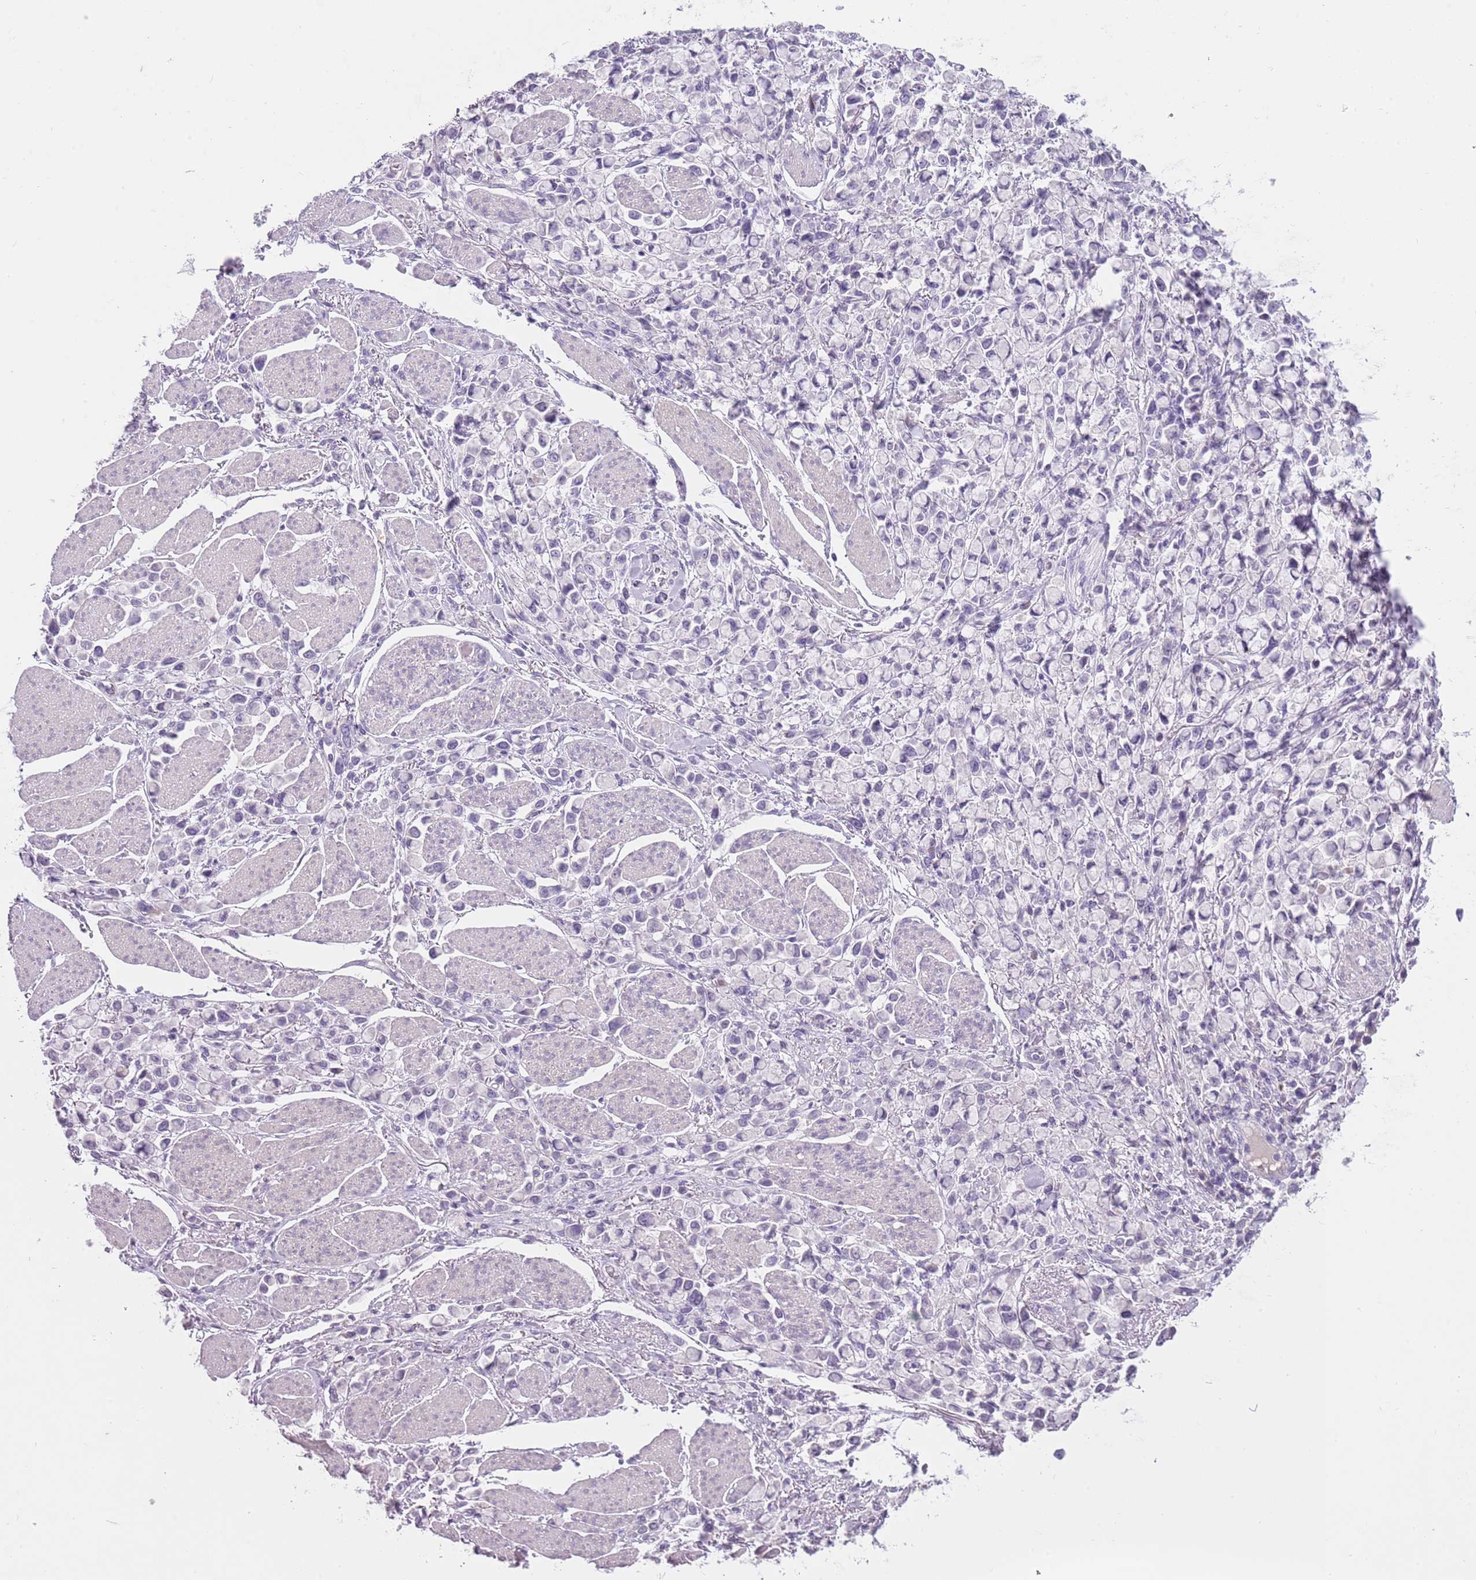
{"staining": {"intensity": "negative", "quantity": "none", "location": "none"}, "tissue": "stomach cancer", "cell_type": "Tumor cells", "image_type": "cancer", "snomed": [{"axis": "morphology", "description": "Adenocarcinoma, NOS"}, {"axis": "topography", "description": "Stomach"}], "caption": "A photomicrograph of stomach cancer stained for a protein reveals no brown staining in tumor cells. (IHC, brightfield microscopy, high magnification).", "gene": "SLC35E3", "patient": {"sex": "female", "age": 81}}